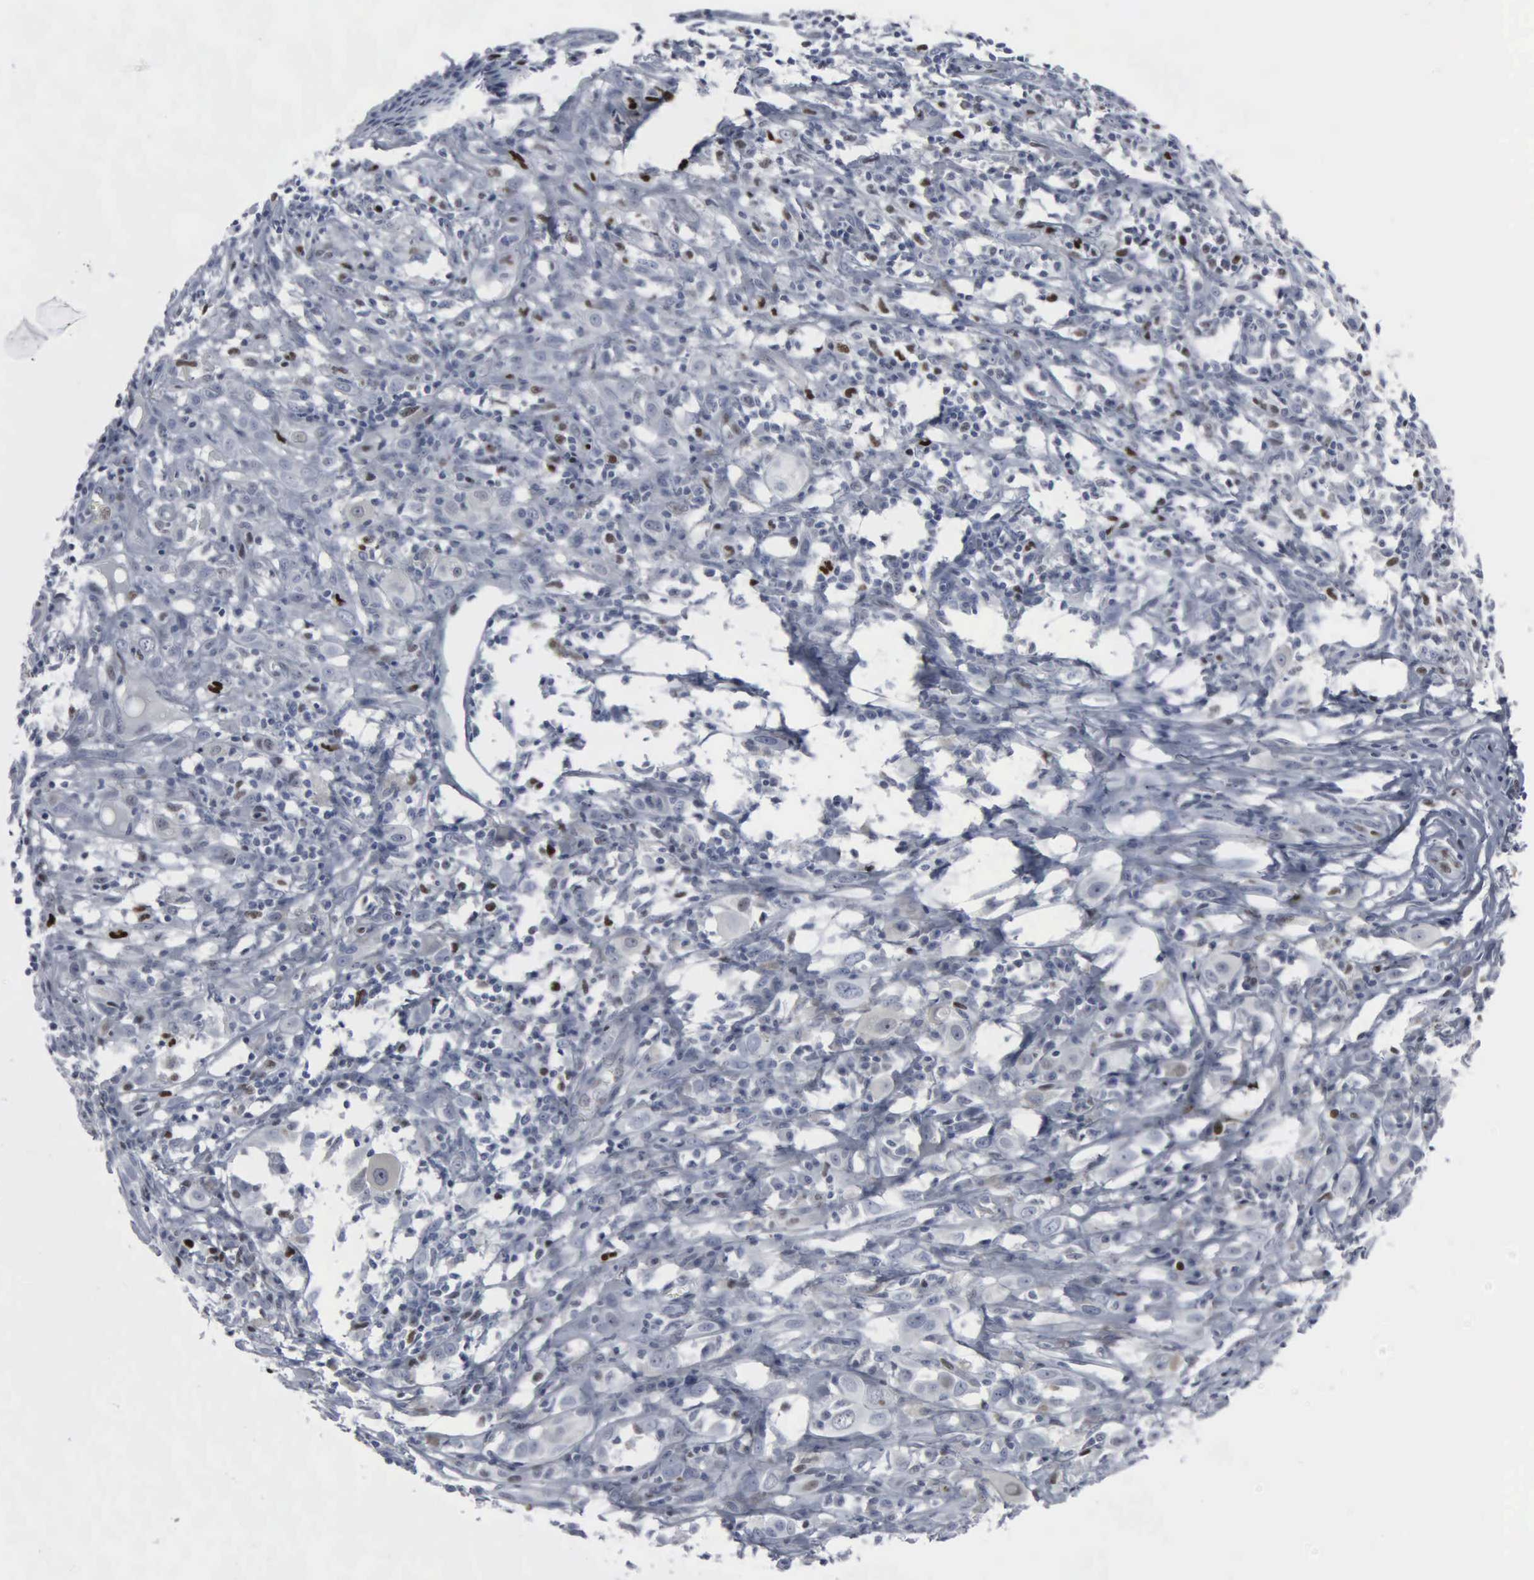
{"staining": {"intensity": "negative", "quantity": "none", "location": "none"}, "tissue": "melanoma", "cell_type": "Tumor cells", "image_type": "cancer", "snomed": [{"axis": "morphology", "description": "Malignant melanoma, NOS"}, {"axis": "topography", "description": "Skin"}], "caption": "An image of malignant melanoma stained for a protein demonstrates no brown staining in tumor cells.", "gene": "CCND3", "patient": {"sex": "female", "age": 52}}